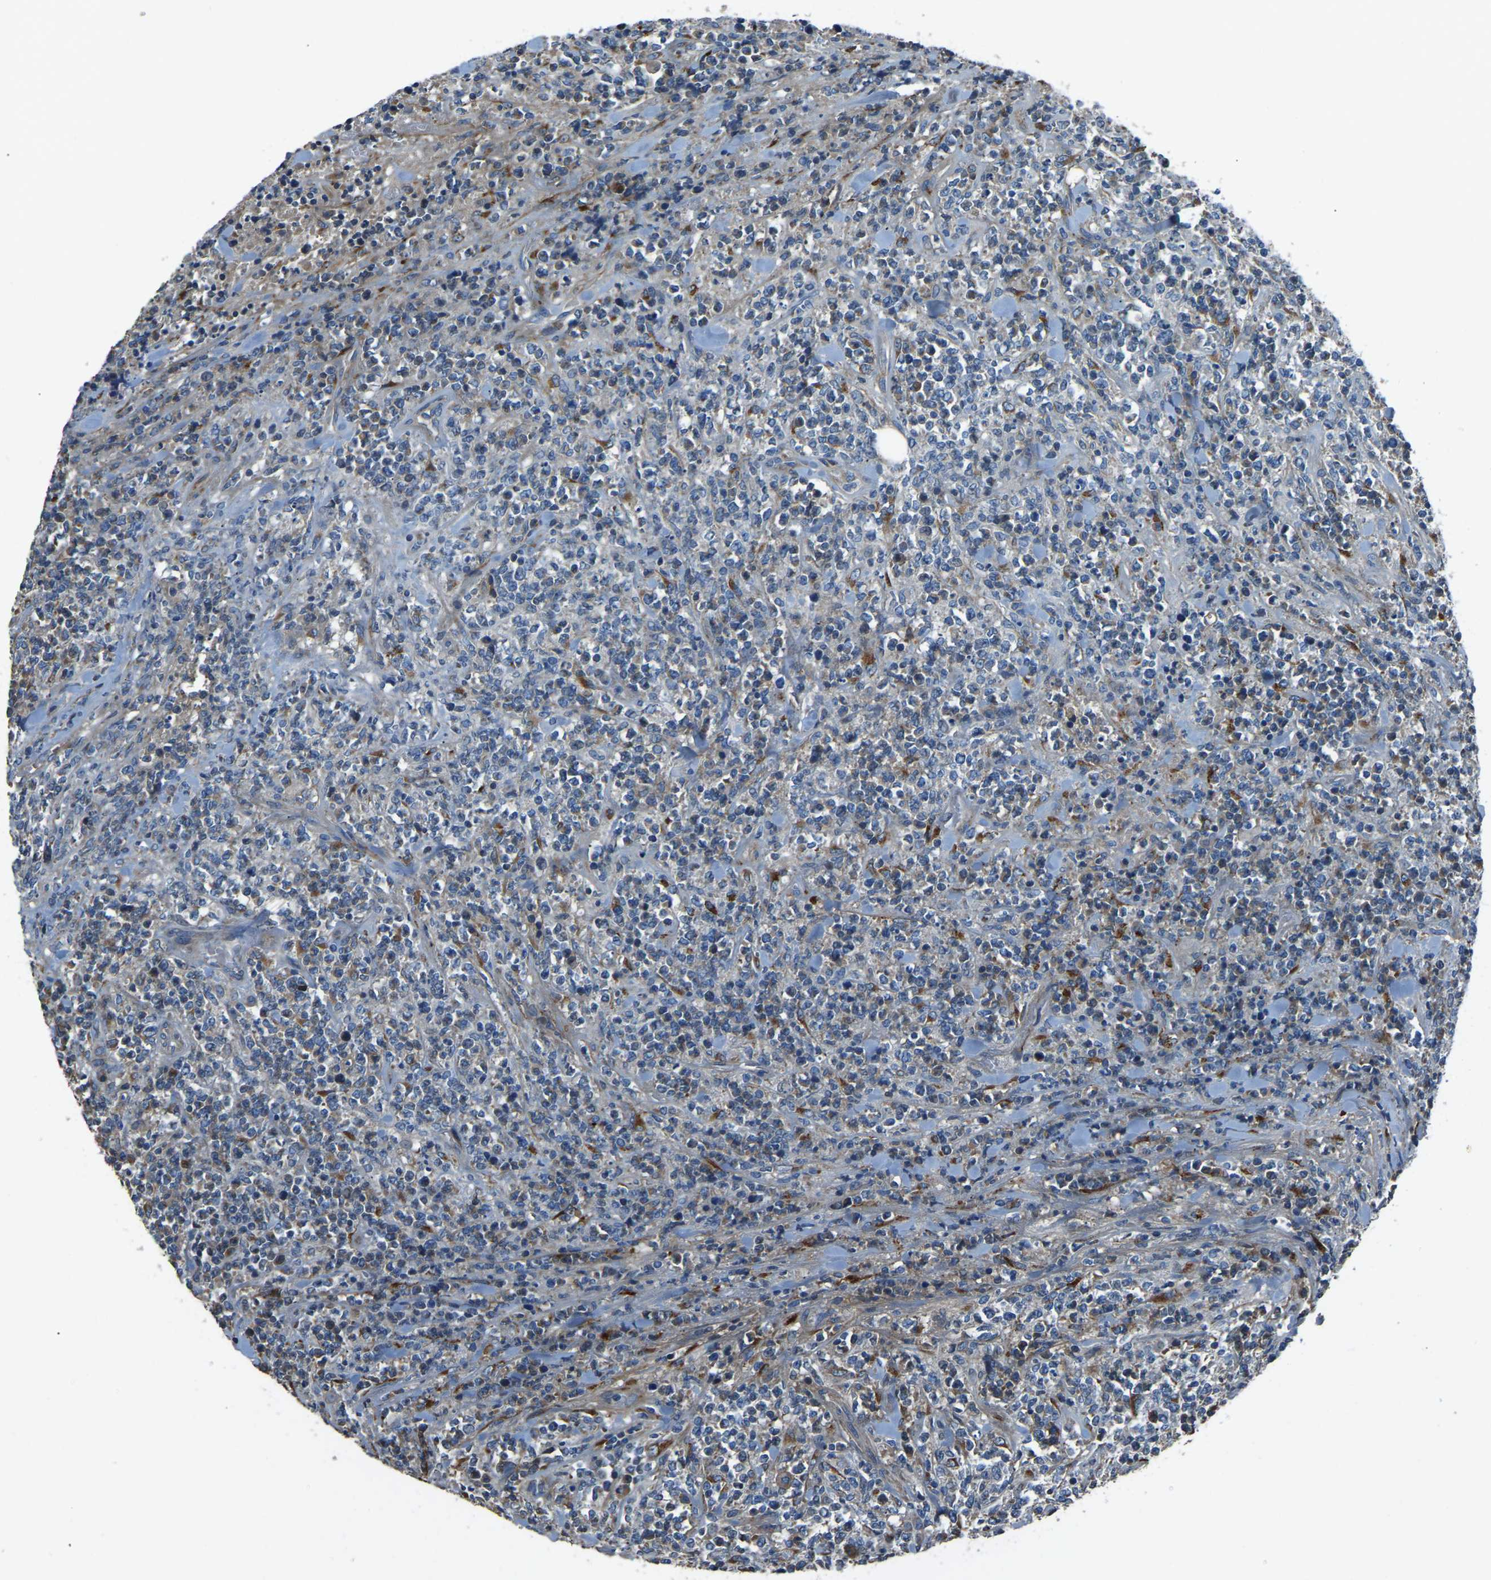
{"staining": {"intensity": "moderate", "quantity": "<25%", "location": "cytoplasmic/membranous"}, "tissue": "lymphoma", "cell_type": "Tumor cells", "image_type": "cancer", "snomed": [{"axis": "morphology", "description": "Malignant lymphoma, non-Hodgkin's type, High grade"}, {"axis": "topography", "description": "Soft tissue"}], "caption": "Lymphoma tissue exhibits moderate cytoplasmic/membranous expression in about <25% of tumor cells, visualized by immunohistochemistry.", "gene": "COL3A1", "patient": {"sex": "male", "age": 18}}